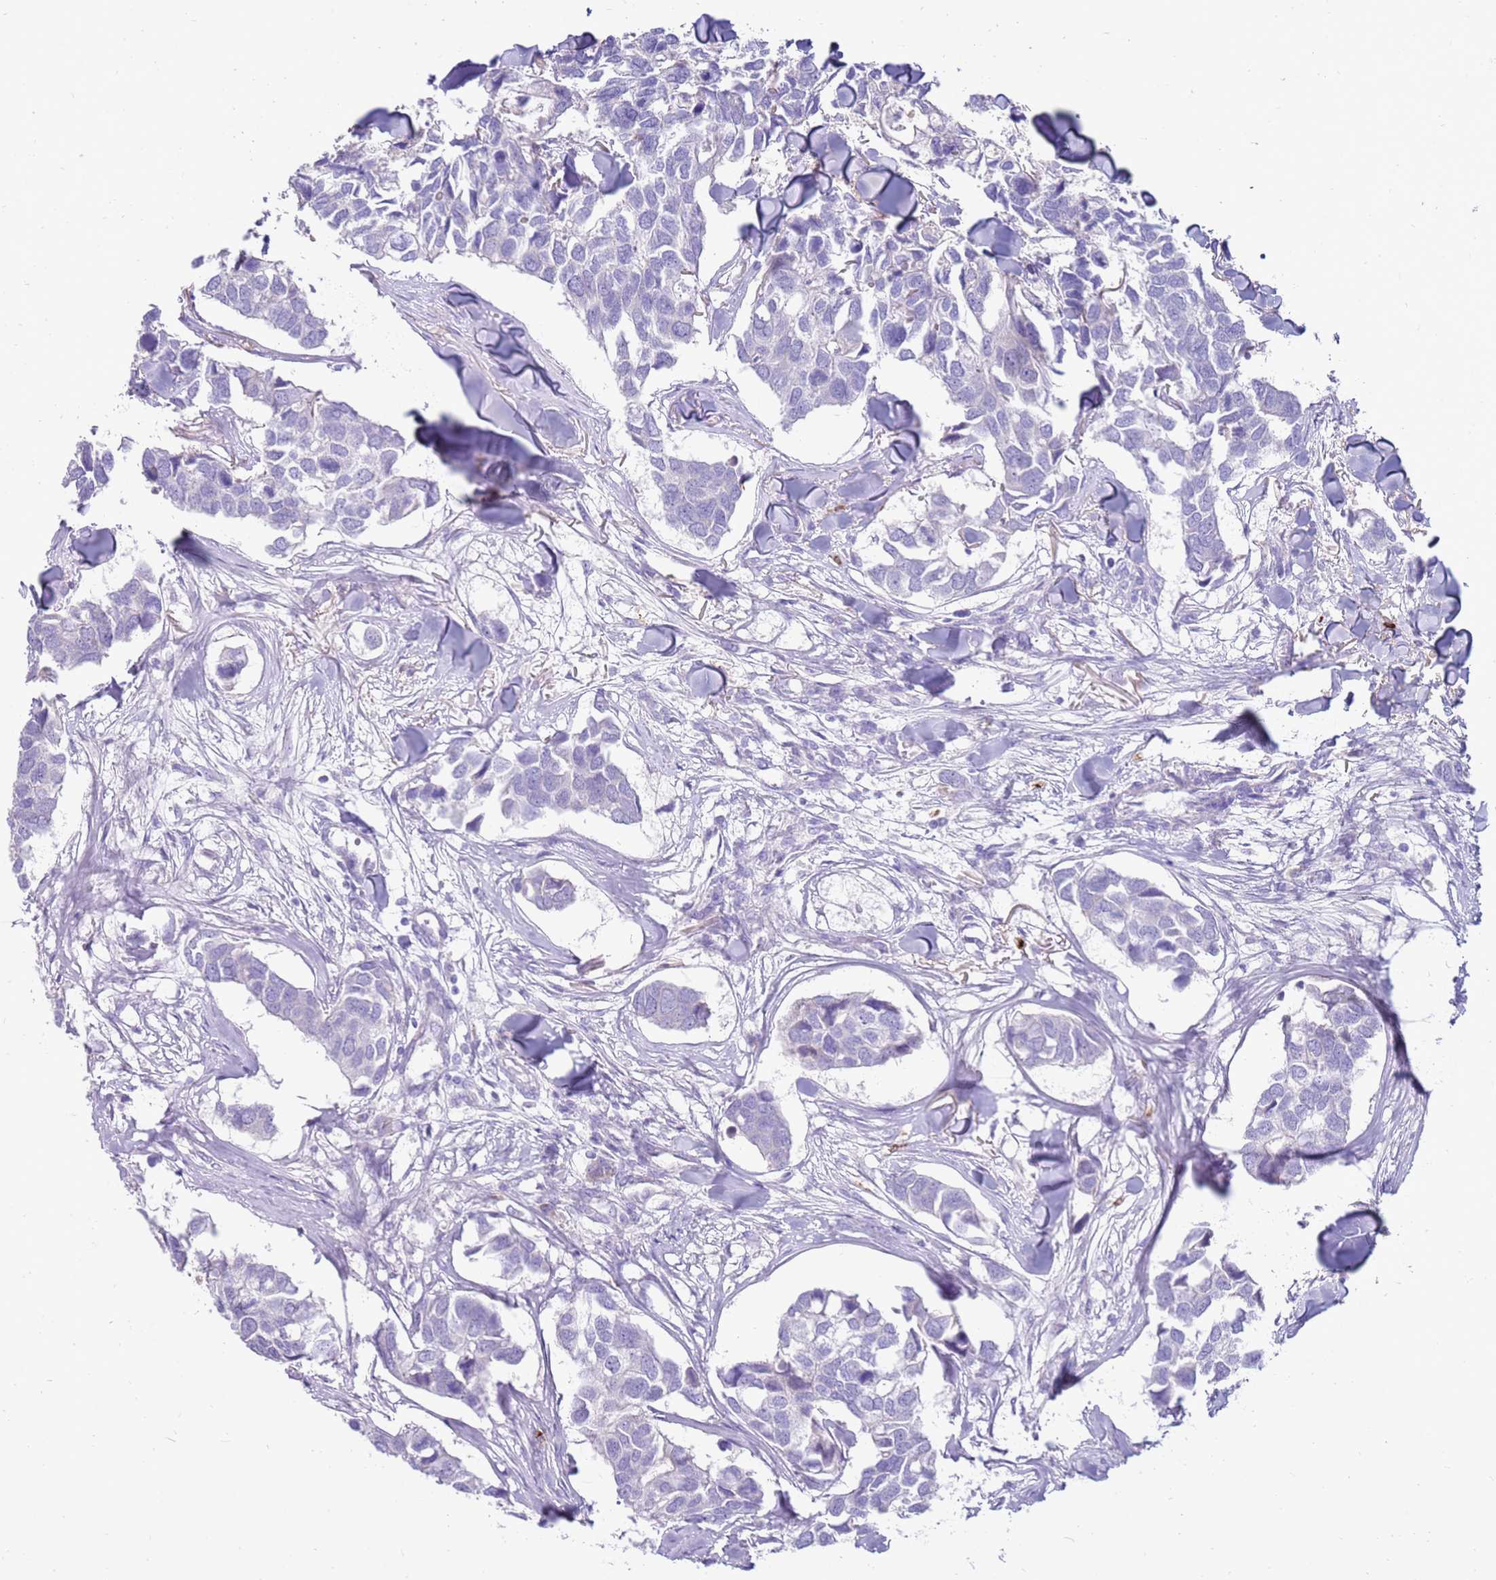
{"staining": {"intensity": "negative", "quantity": "none", "location": "none"}, "tissue": "breast cancer", "cell_type": "Tumor cells", "image_type": "cancer", "snomed": [{"axis": "morphology", "description": "Duct carcinoma"}, {"axis": "topography", "description": "Breast"}], "caption": "Tumor cells are negative for protein expression in human breast cancer.", "gene": "EVPLL", "patient": {"sex": "female", "age": 83}}